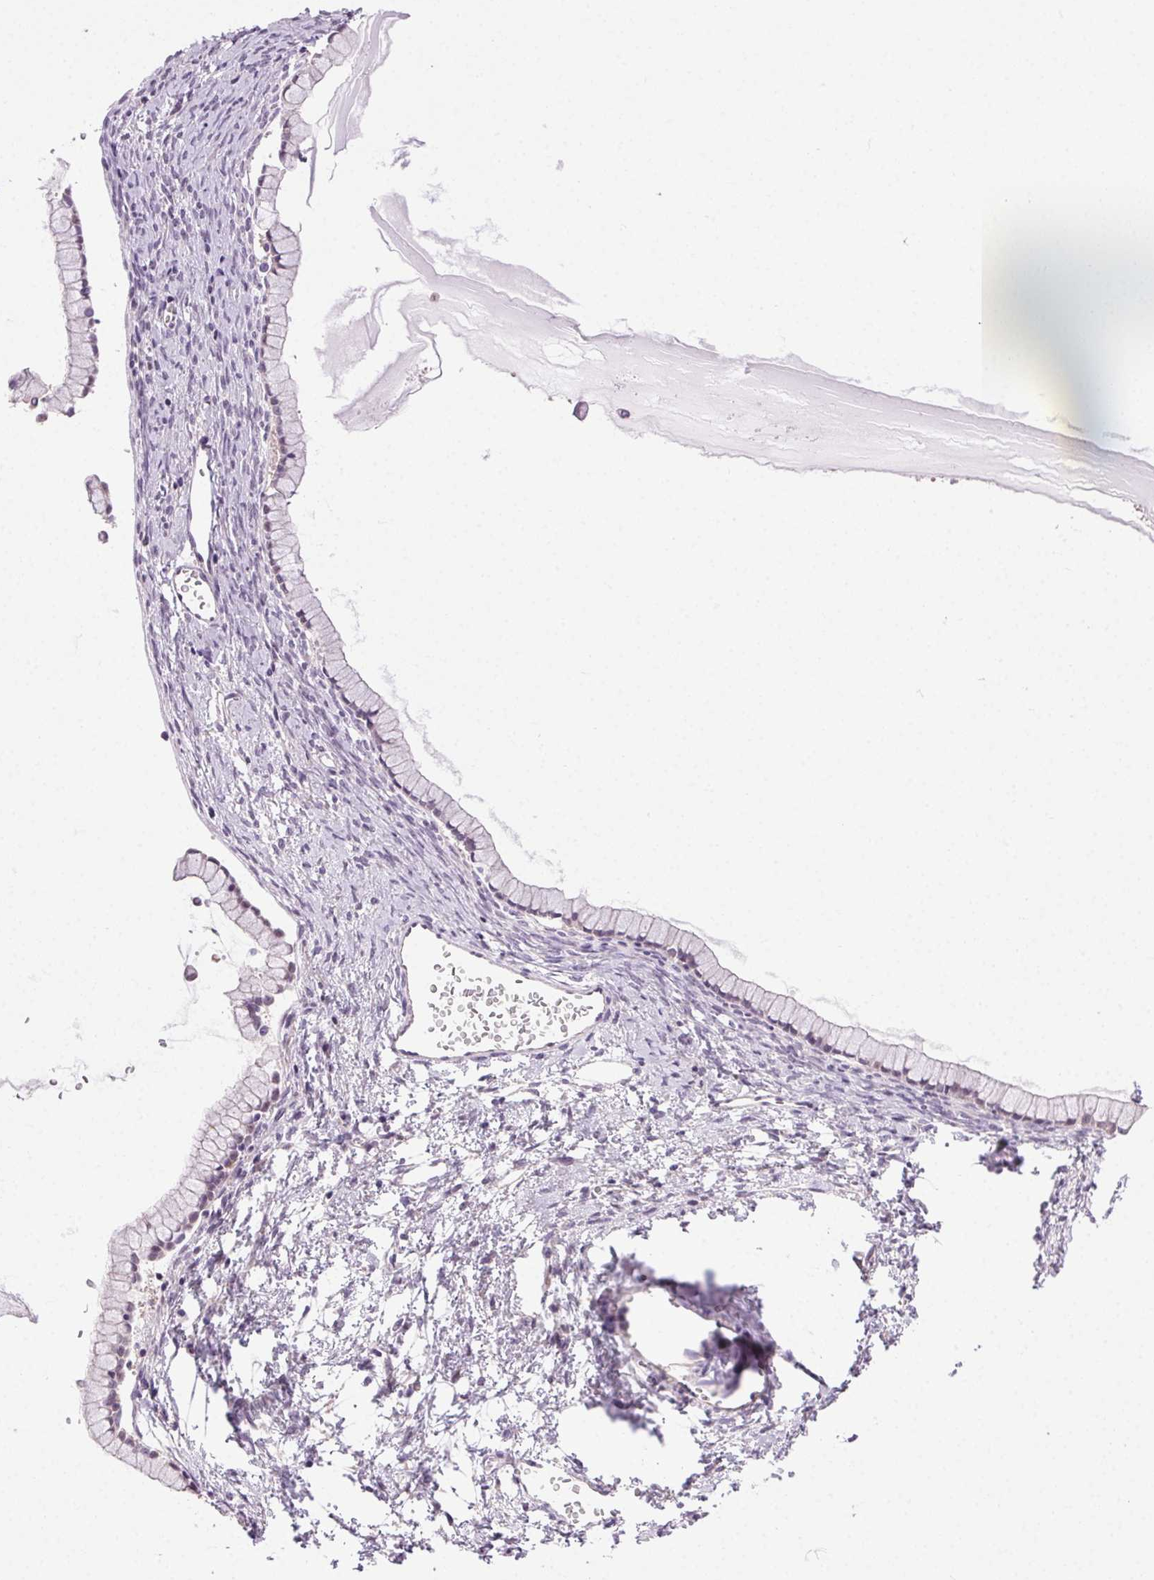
{"staining": {"intensity": "negative", "quantity": "none", "location": "none"}, "tissue": "ovarian cancer", "cell_type": "Tumor cells", "image_type": "cancer", "snomed": [{"axis": "morphology", "description": "Cystadenocarcinoma, mucinous, NOS"}, {"axis": "topography", "description": "Ovary"}], "caption": "Immunohistochemistry image of human ovarian mucinous cystadenocarcinoma stained for a protein (brown), which exhibits no staining in tumor cells. (Stains: DAB (3,3'-diaminobenzidine) IHC with hematoxylin counter stain, Microscopy: brightfield microscopy at high magnification).", "gene": "SYT11", "patient": {"sex": "female", "age": 41}}